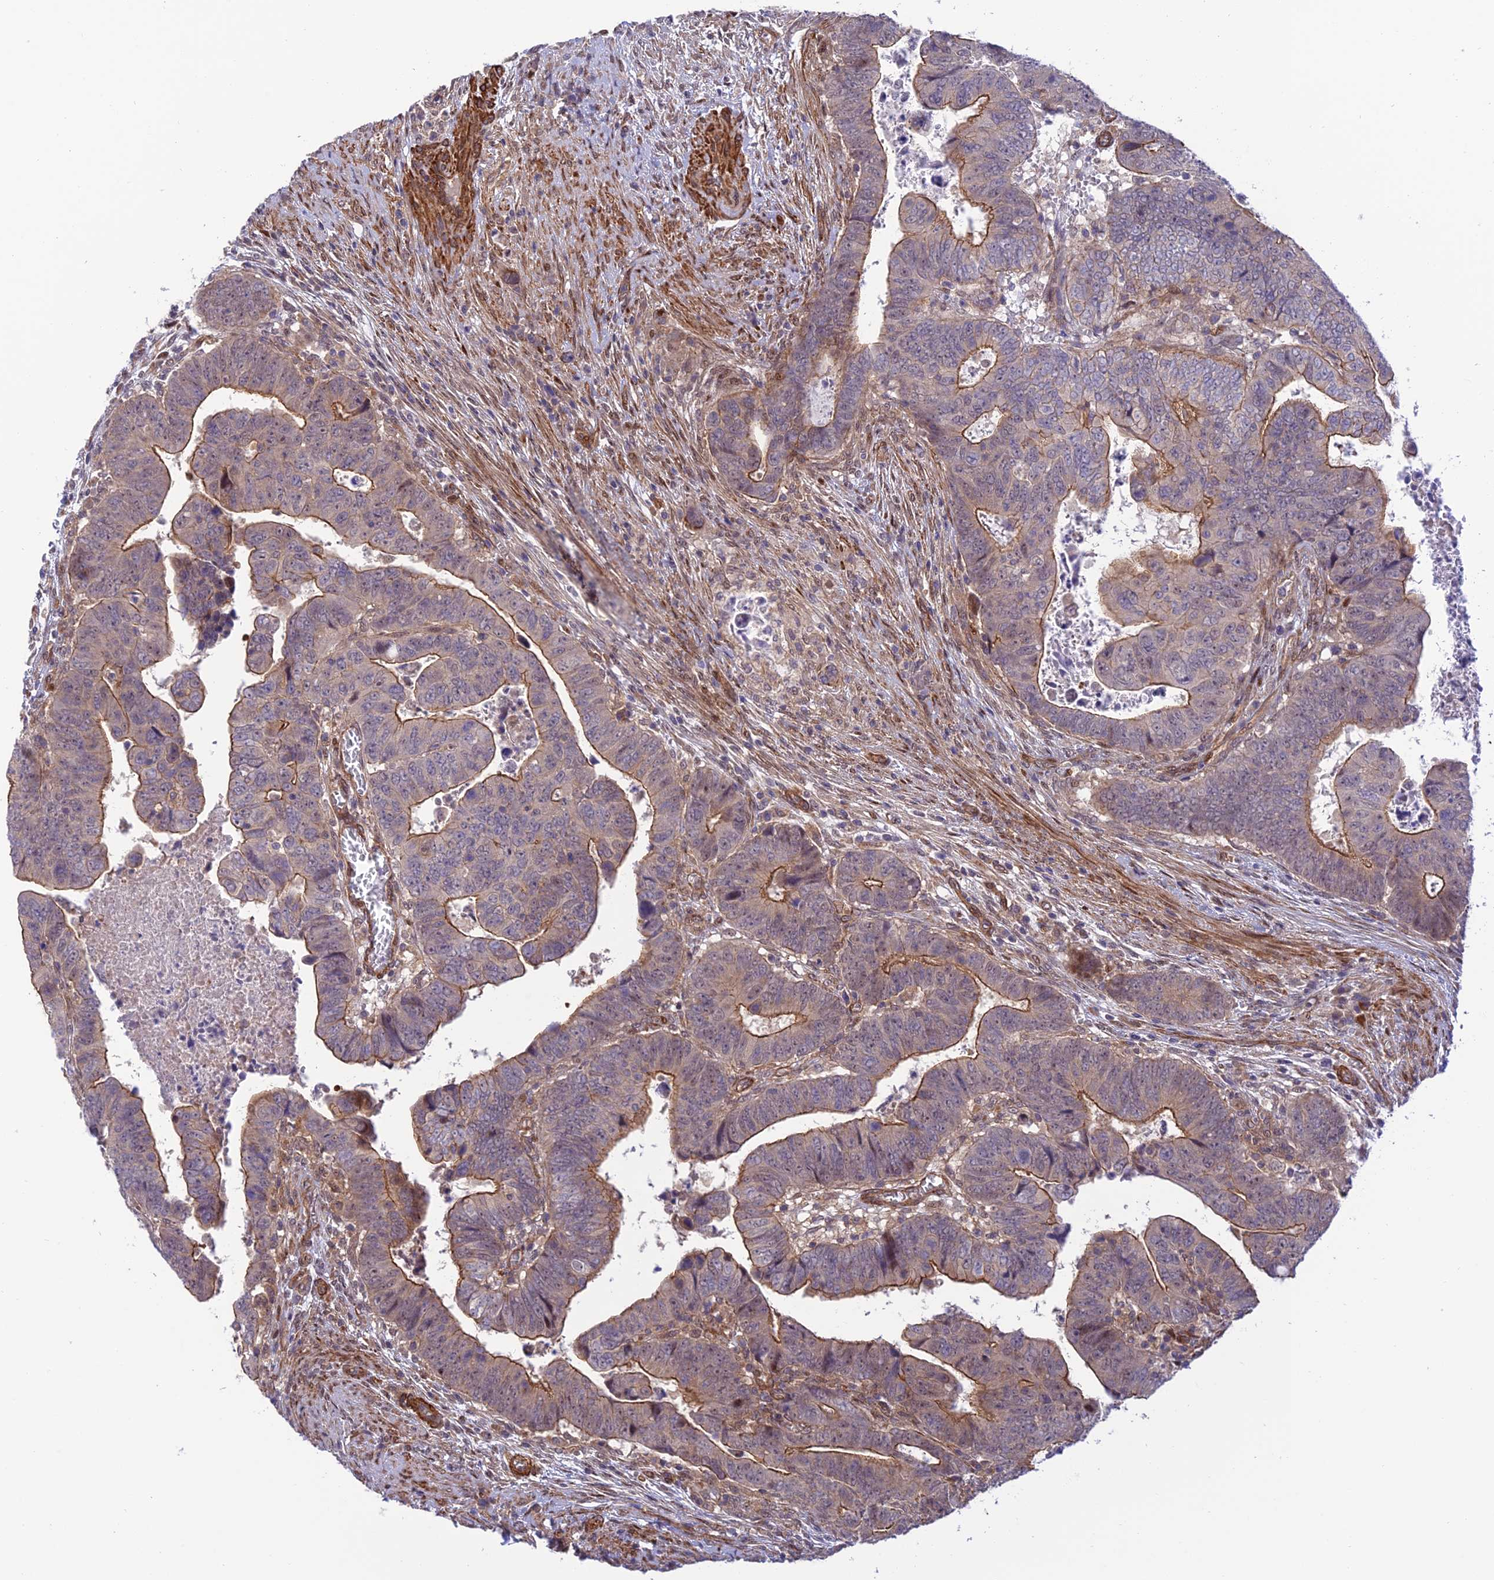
{"staining": {"intensity": "strong", "quantity": "25%-75%", "location": "cytoplasmic/membranous"}, "tissue": "colorectal cancer", "cell_type": "Tumor cells", "image_type": "cancer", "snomed": [{"axis": "morphology", "description": "Normal tissue, NOS"}, {"axis": "morphology", "description": "Adenocarcinoma, NOS"}, {"axis": "topography", "description": "Rectum"}], "caption": "Immunohistochemistry micrograph of neoplastic tissue: human colorectal cancer stained using IHC shows high levels of strong protein expression localized specifically in the cytoplasmic/membranous of tumor cells, appearing as a cytoplasmic/membranous brown color.", "gene": "ZNF584", "patient": {"sex": "female", "age": 65}}